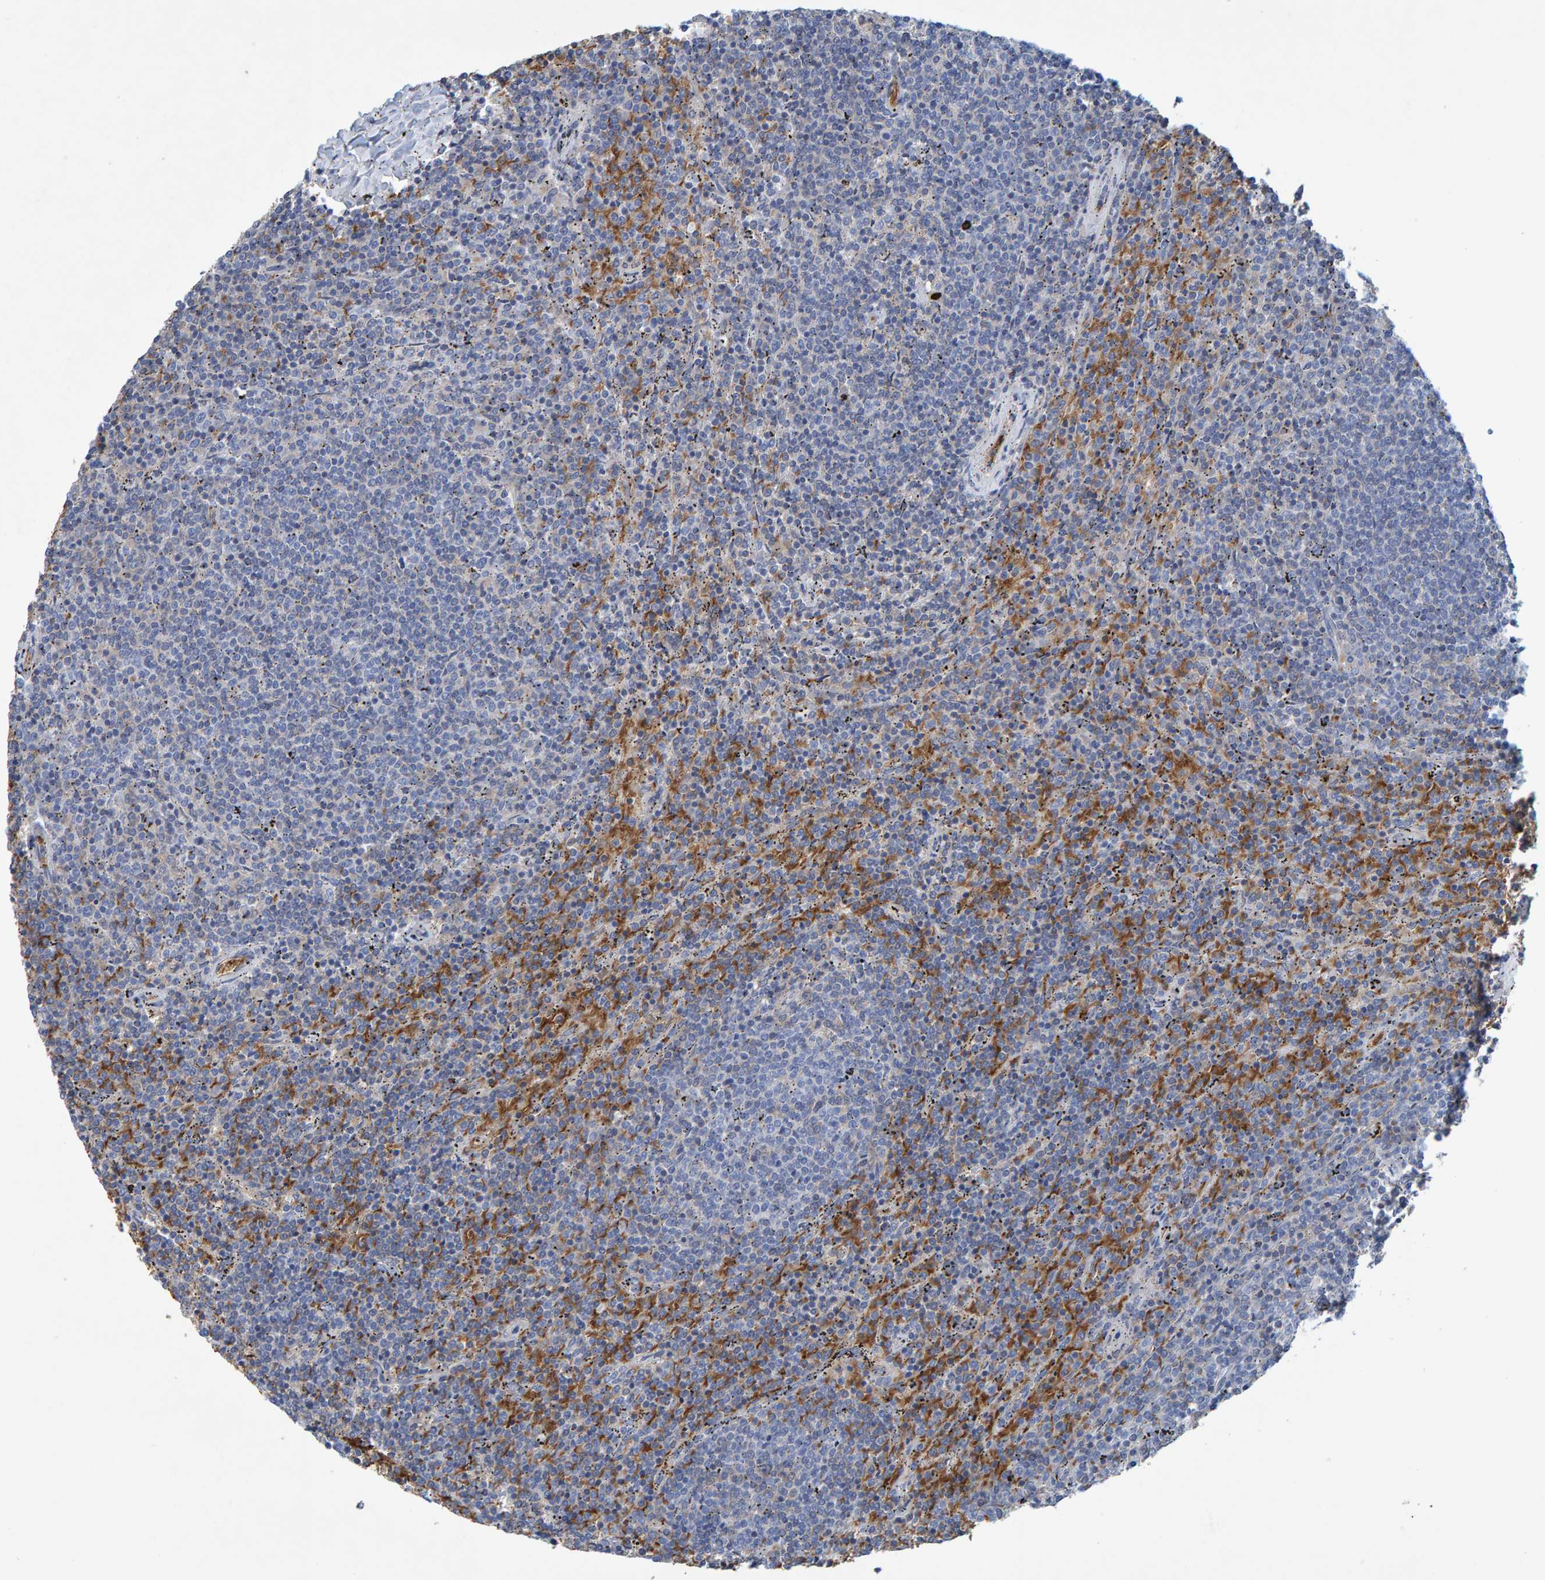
{"staining": {"intensity": "negative", "quantity": "none", "location": "none"}, "tissue": "lymphoma", "cell_type": "Tumor cells", "image_type": "cancer", "snomed": [{"axis": "morphology", "description": "Malignant lymphoma, non-Hodgkin's type, Low grade"}, {"axis": "topography", "description": "Spleen"}], "caption": "Tumor cells show no significant protein expression in low-grade malignant lymphoma, non-Hodgkin's type. The staining is performed using DAB brown chromogen with nuclei counter-stained in using hematoxylin.", "gene": "ALAD", "patient": {"sex": "female", "age": 50}}